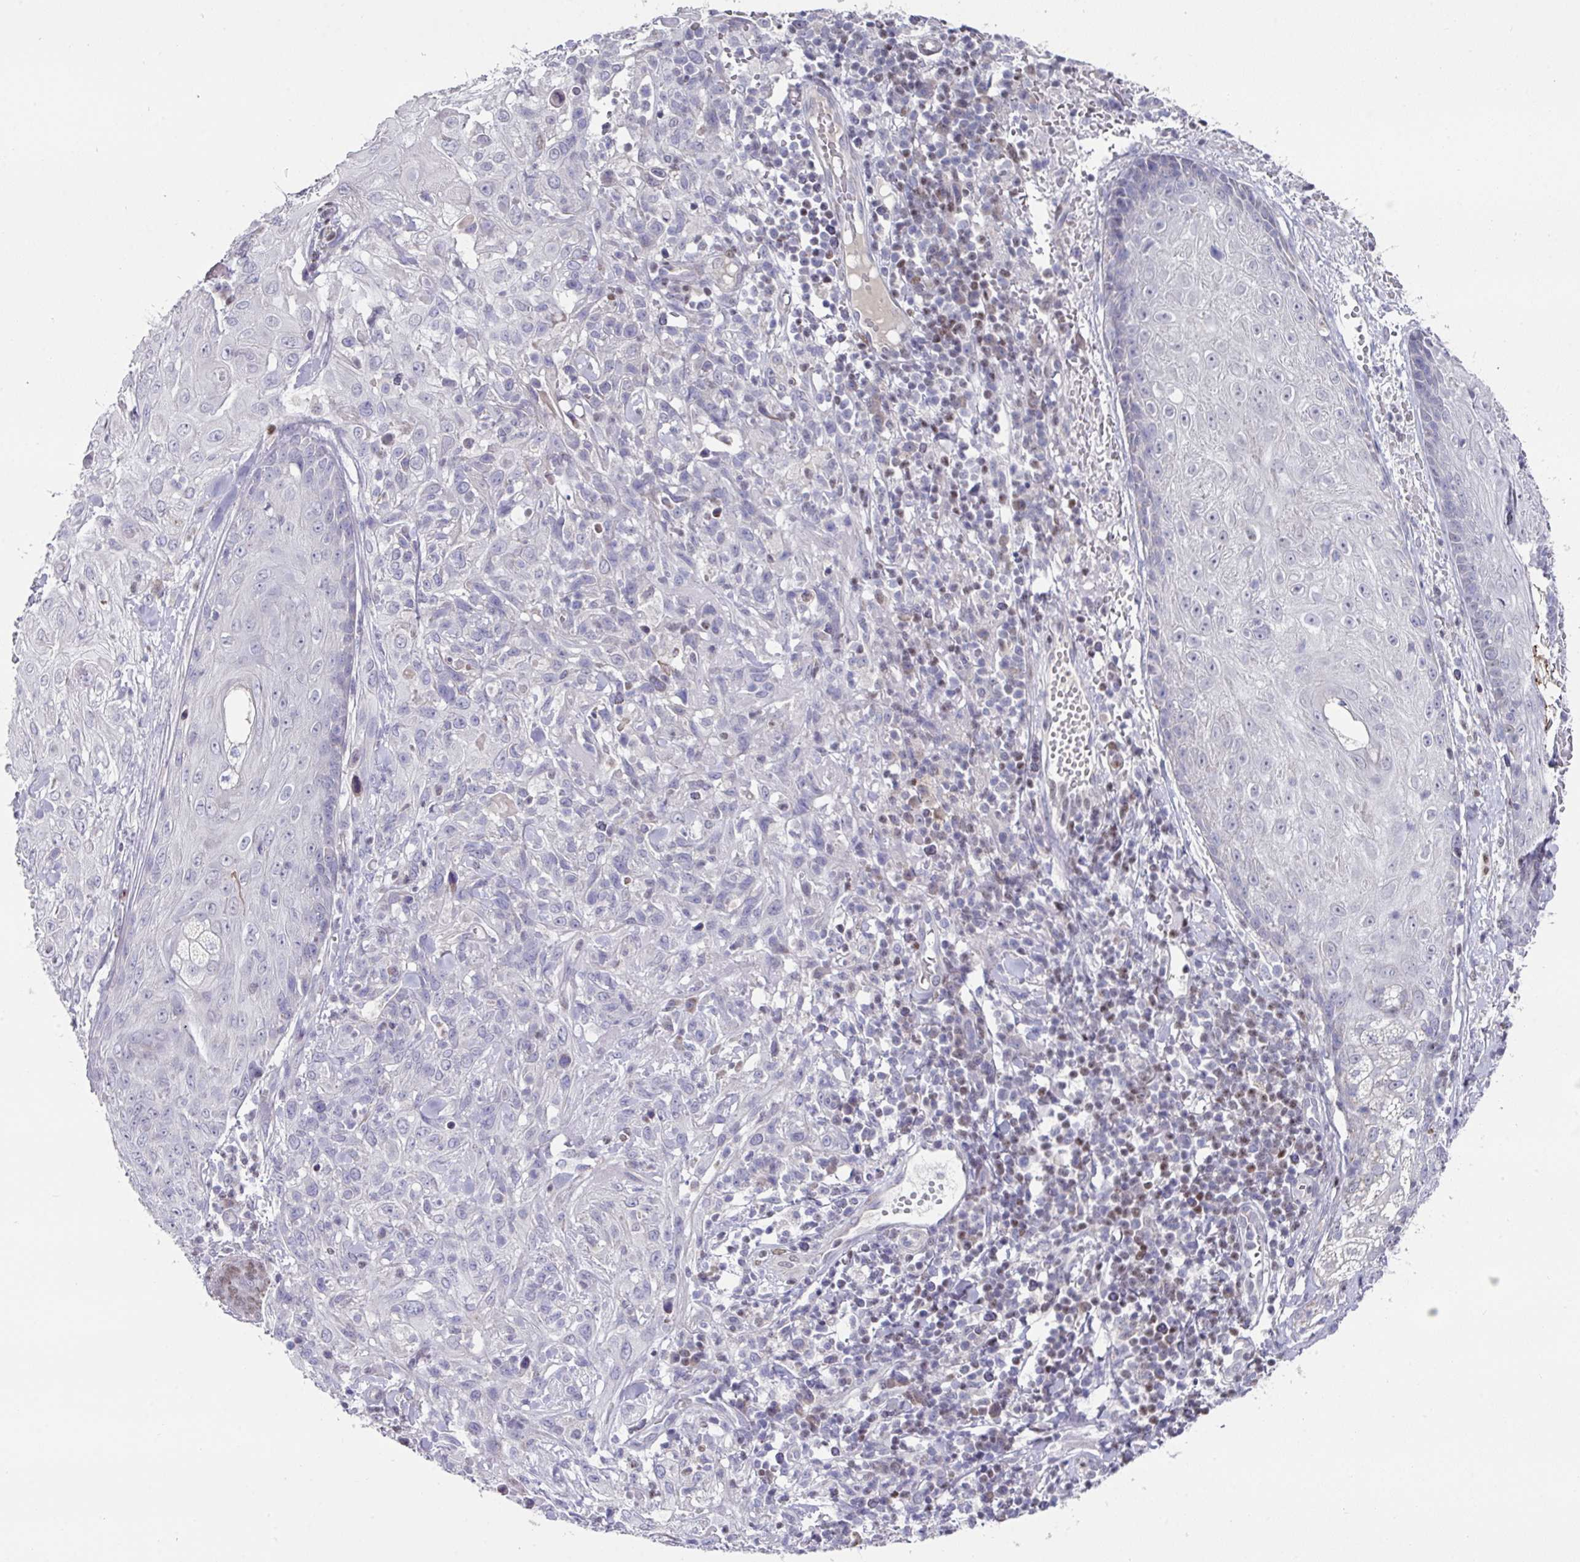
{"staining": {"intensity": "negative", "quantity": "none", "location": "none"}, "tissue": "skin cancer", "cell_type": "Tumor cells", "image_type": "cancer", "snomed": [{"axis": "morphology", "description": "Normal tissue, NOS"}, {"axis": "morphology", "description": "Squamous cell carcinoma, NOS"}, {"axis": "topography", "description": "Skin"}, {"axis": "topography", "description": "Cartilage tissue"}], "caption": "IHC micrograph of neoplastic tissue: skin squamous cell carcinoma stained with DAB exhibits no significant protein positivity in tumor cells.", "gene": "CBX7", "patient": {"sex": "female", "age": 79}}